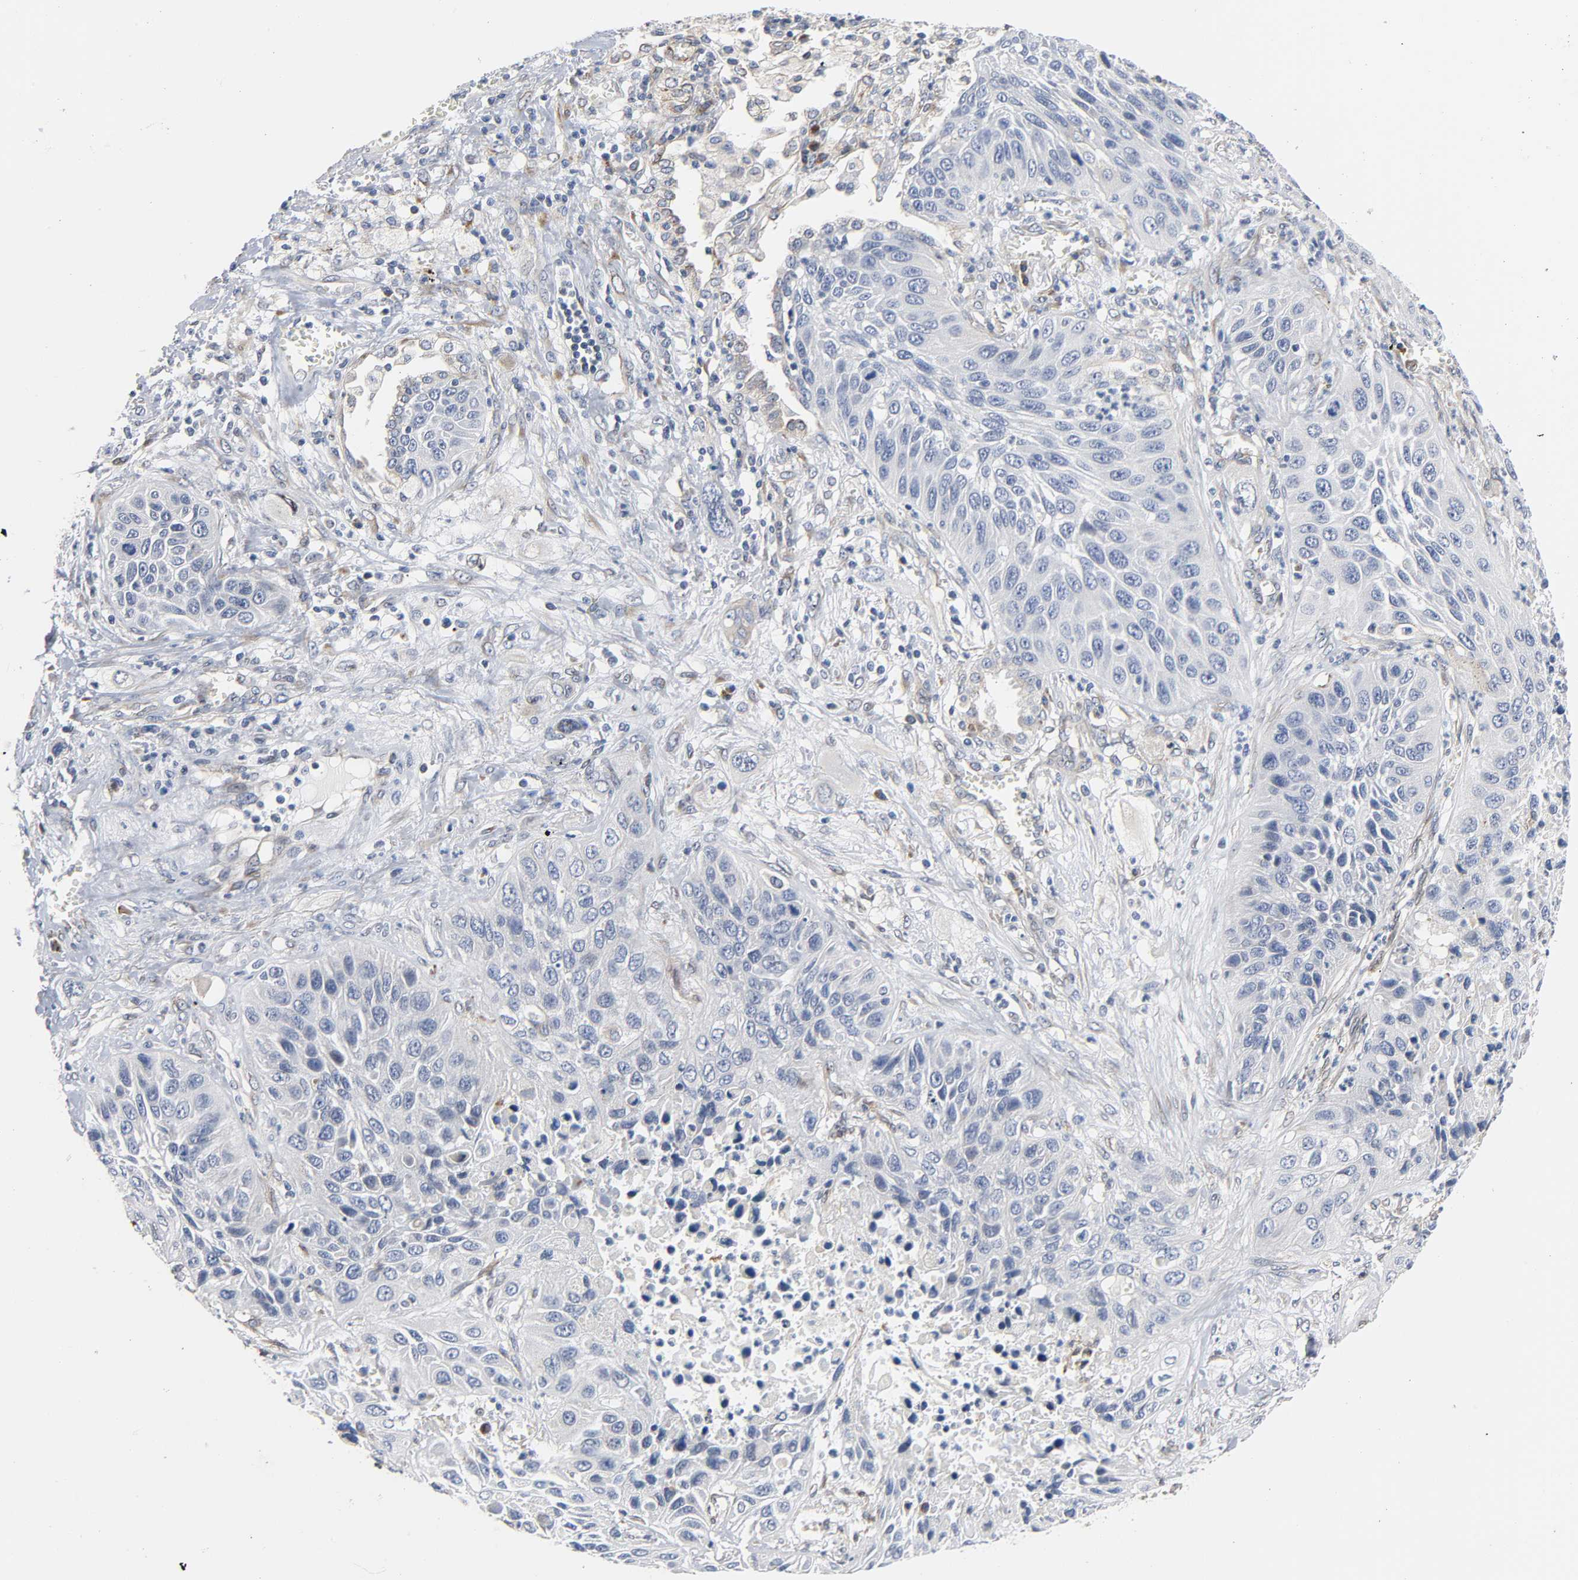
{"staining": {"intensity": "negative", "quantity": "none", "location": "none"}, "tissue": "lung cancer", "cell_type": "Tumor cells", "image_type": "cancer", "snomed": [{"axis": "morphology", "description": "Squamous cell carcinoma, NOS"}, {"axis": "topography", "description": "Lung"}], "caption": "A histopathology image of lung squamous cell carcinoma stained for a protein demonstrates no brown staining in tumor cells.", "gene": "ASB6", "patient": {"sex": "female", "age": 76}}